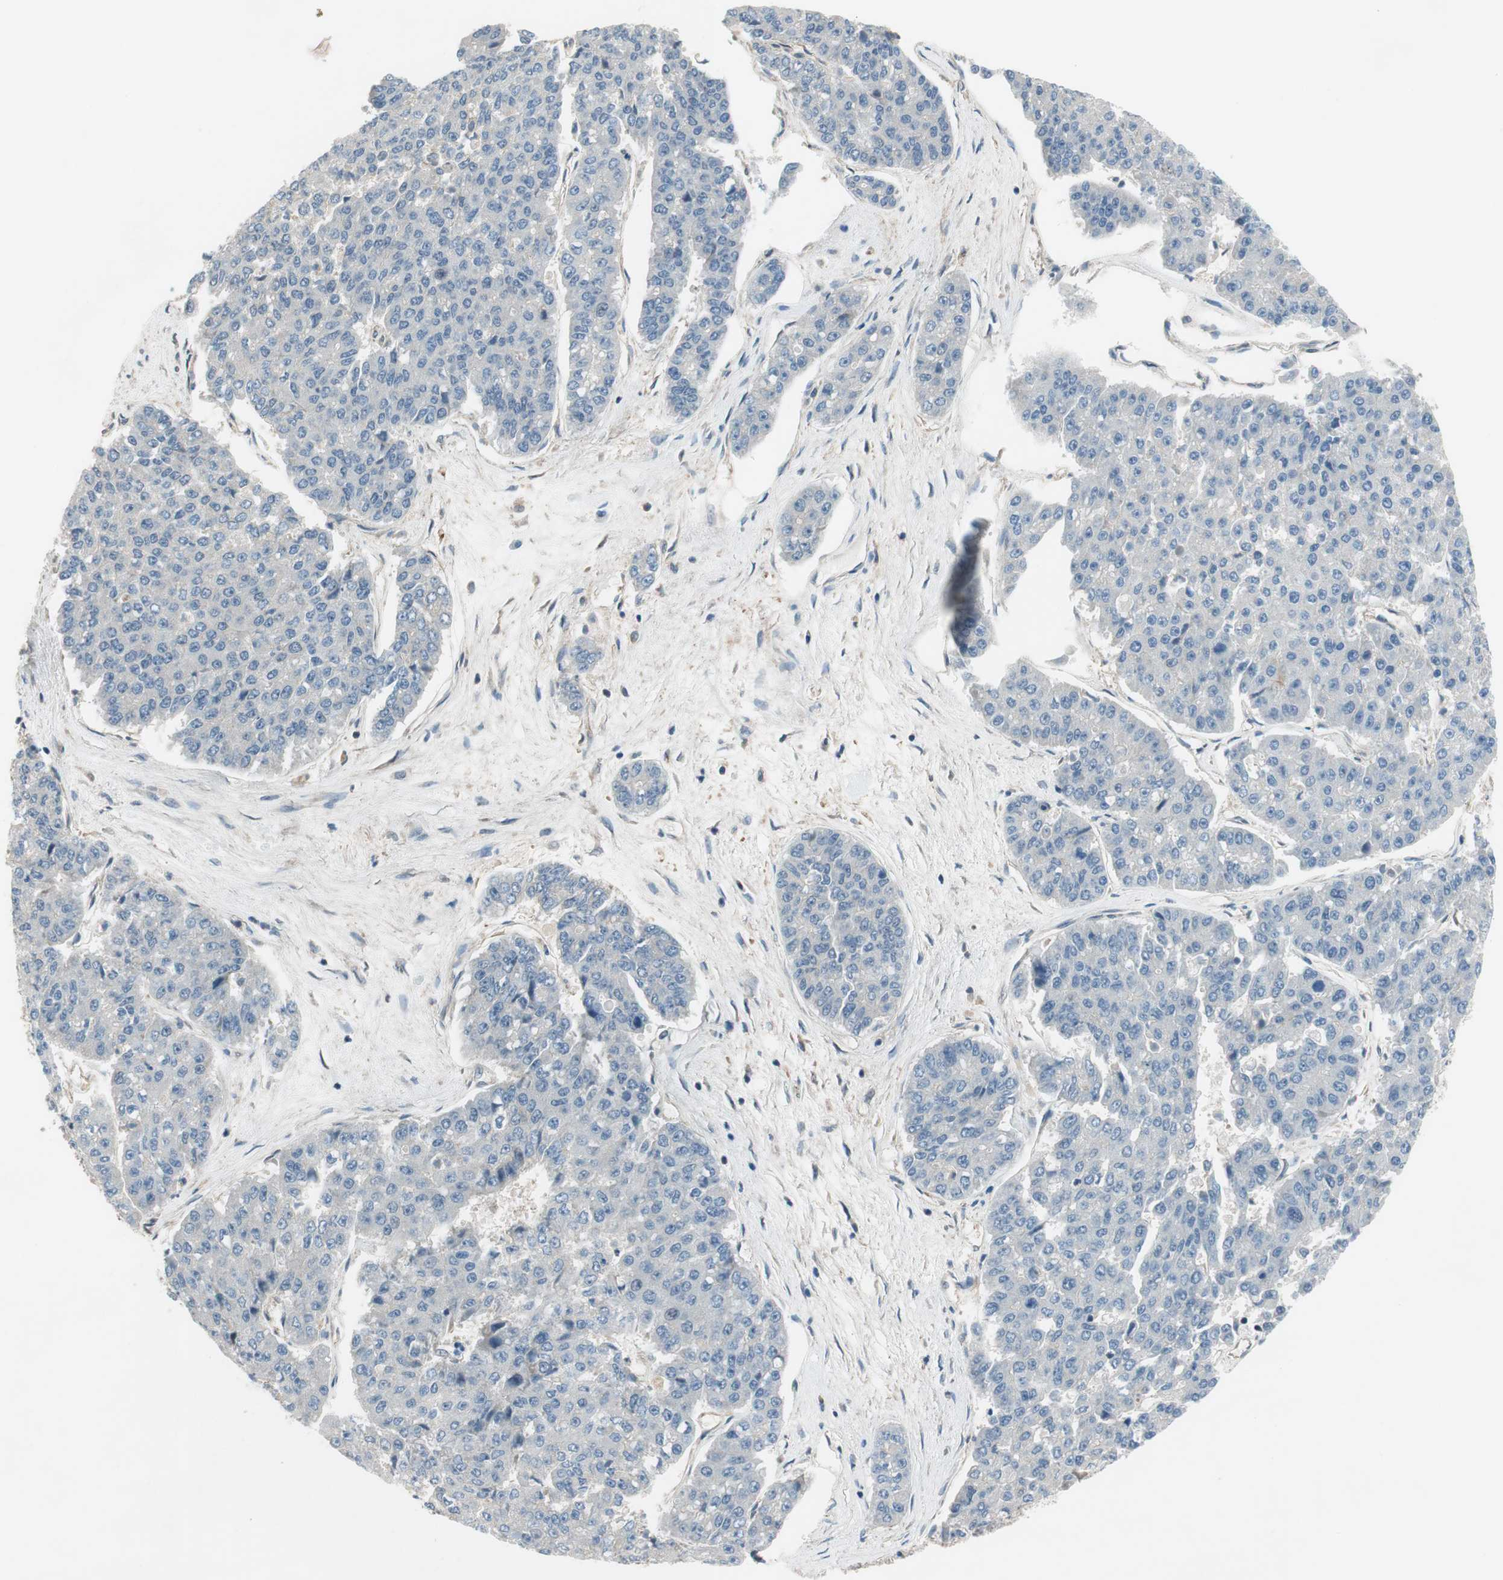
{"staining": {"intensity": "negative", "quantity": "none", "location": "none"}, "tissue": "pancreatic cancer", "cell_type": "Tumor cells", "image_type": "cancer", "snomed": [{"axis": "morphology", "description": "Adenocarcinoma, NOS"}, {"axis": "topography", "description": "Pancreas"}], "caption": "IHC of human pancreatic adenocarcinoma displays no staining in tumor cells.", "gene": "CALML3", "patient": {"sex": "male", "age": 50}}